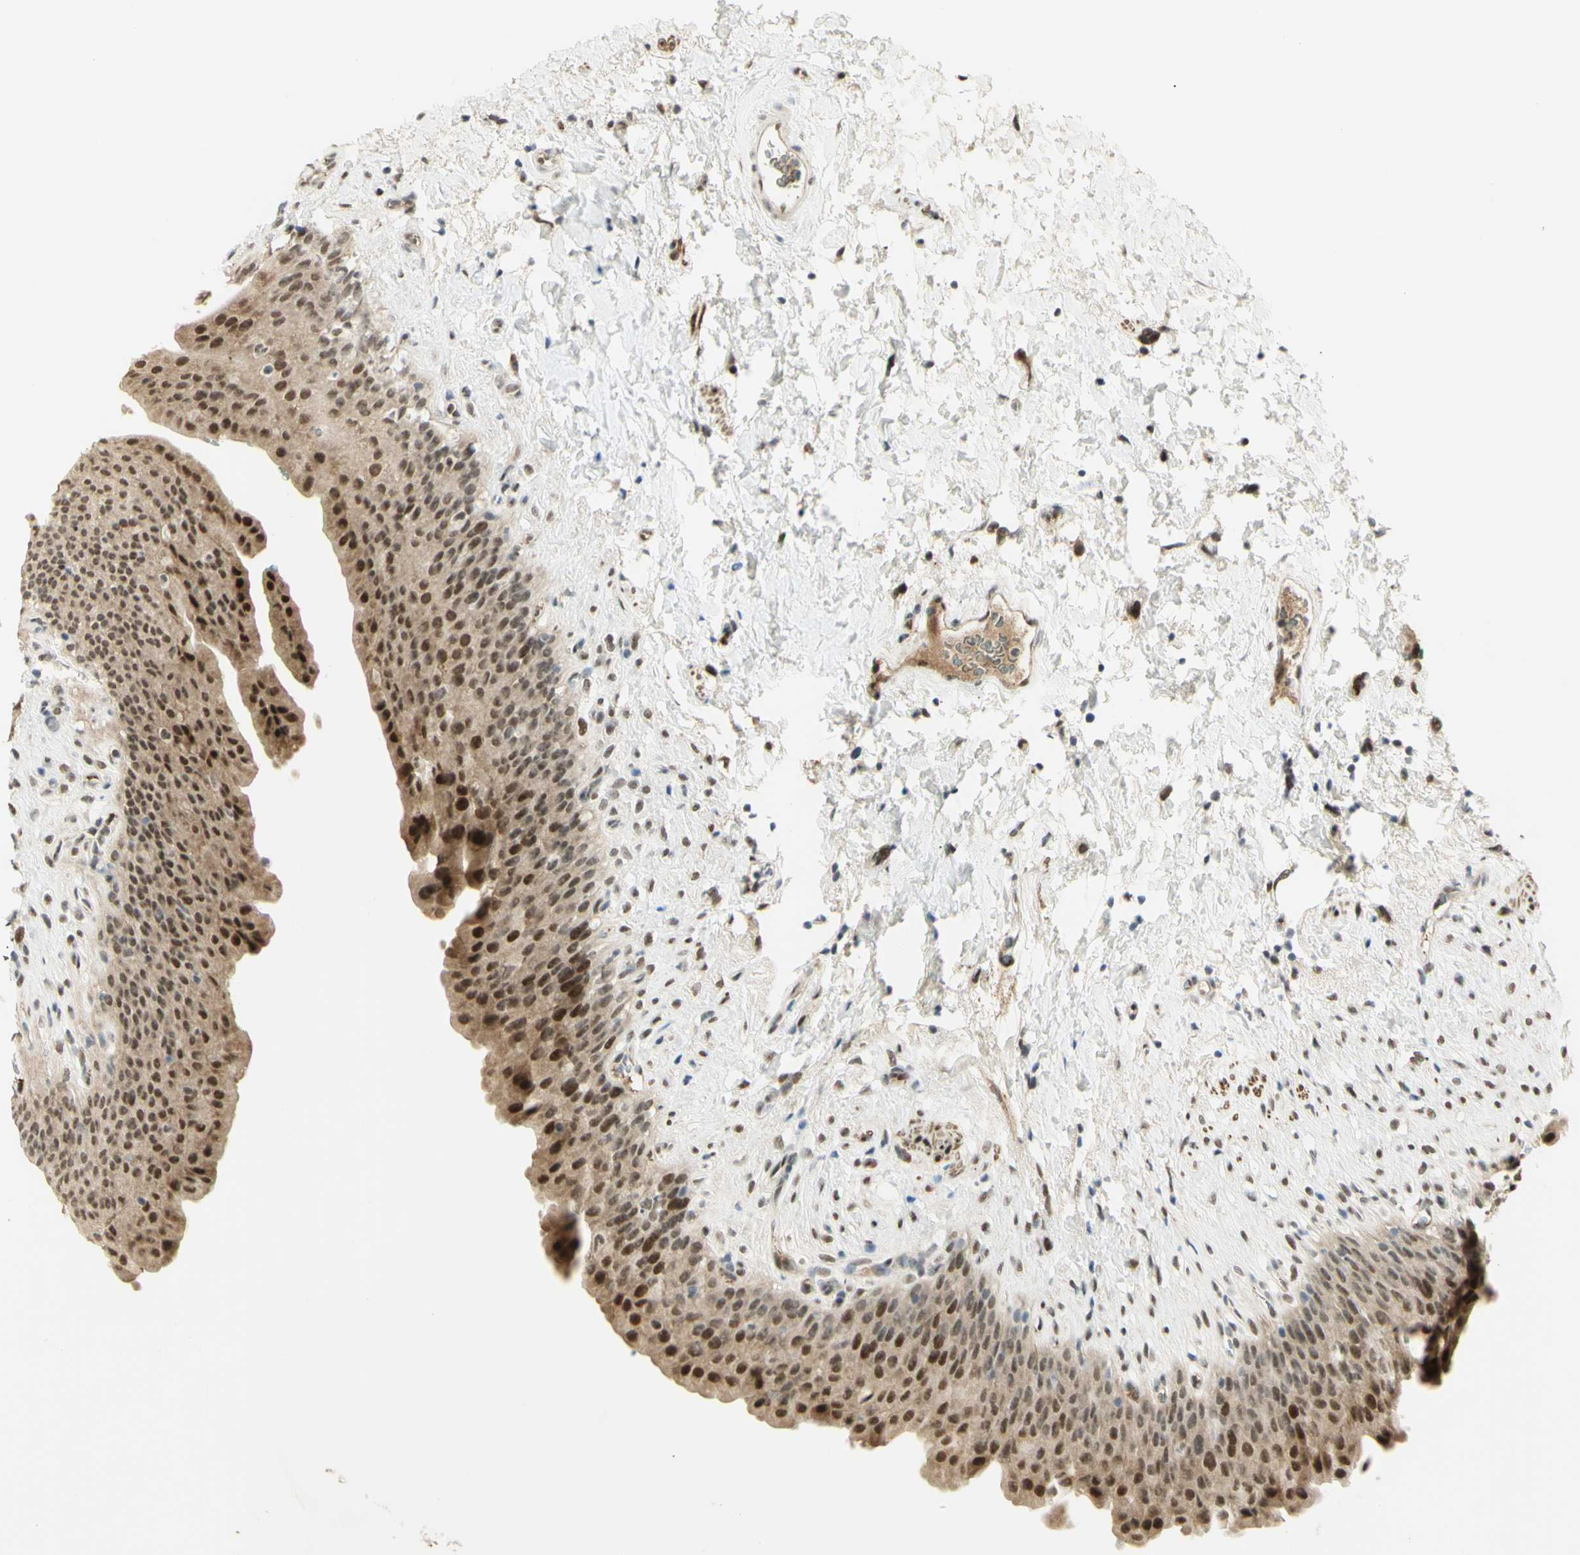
{"staining": {"intensity": "moderate", "quantity": ">75%", "location": "nuclear"}, "tissue": "urinary bladder", "cell_type": "Urothelial cells", "image_type": "normal", "snomed": [{"axis": "morphology", "description": "Normal tissue, NOS"}, {"axis": "topography", "description": "Urinary bladder"}], "caption": "Protein staining shows moderate nuclear positivity in approximately >75% of urothelial cells in benign urinary bladder.", "gene": "DDX1", "patient": {"sex": "female", "age": 79}}